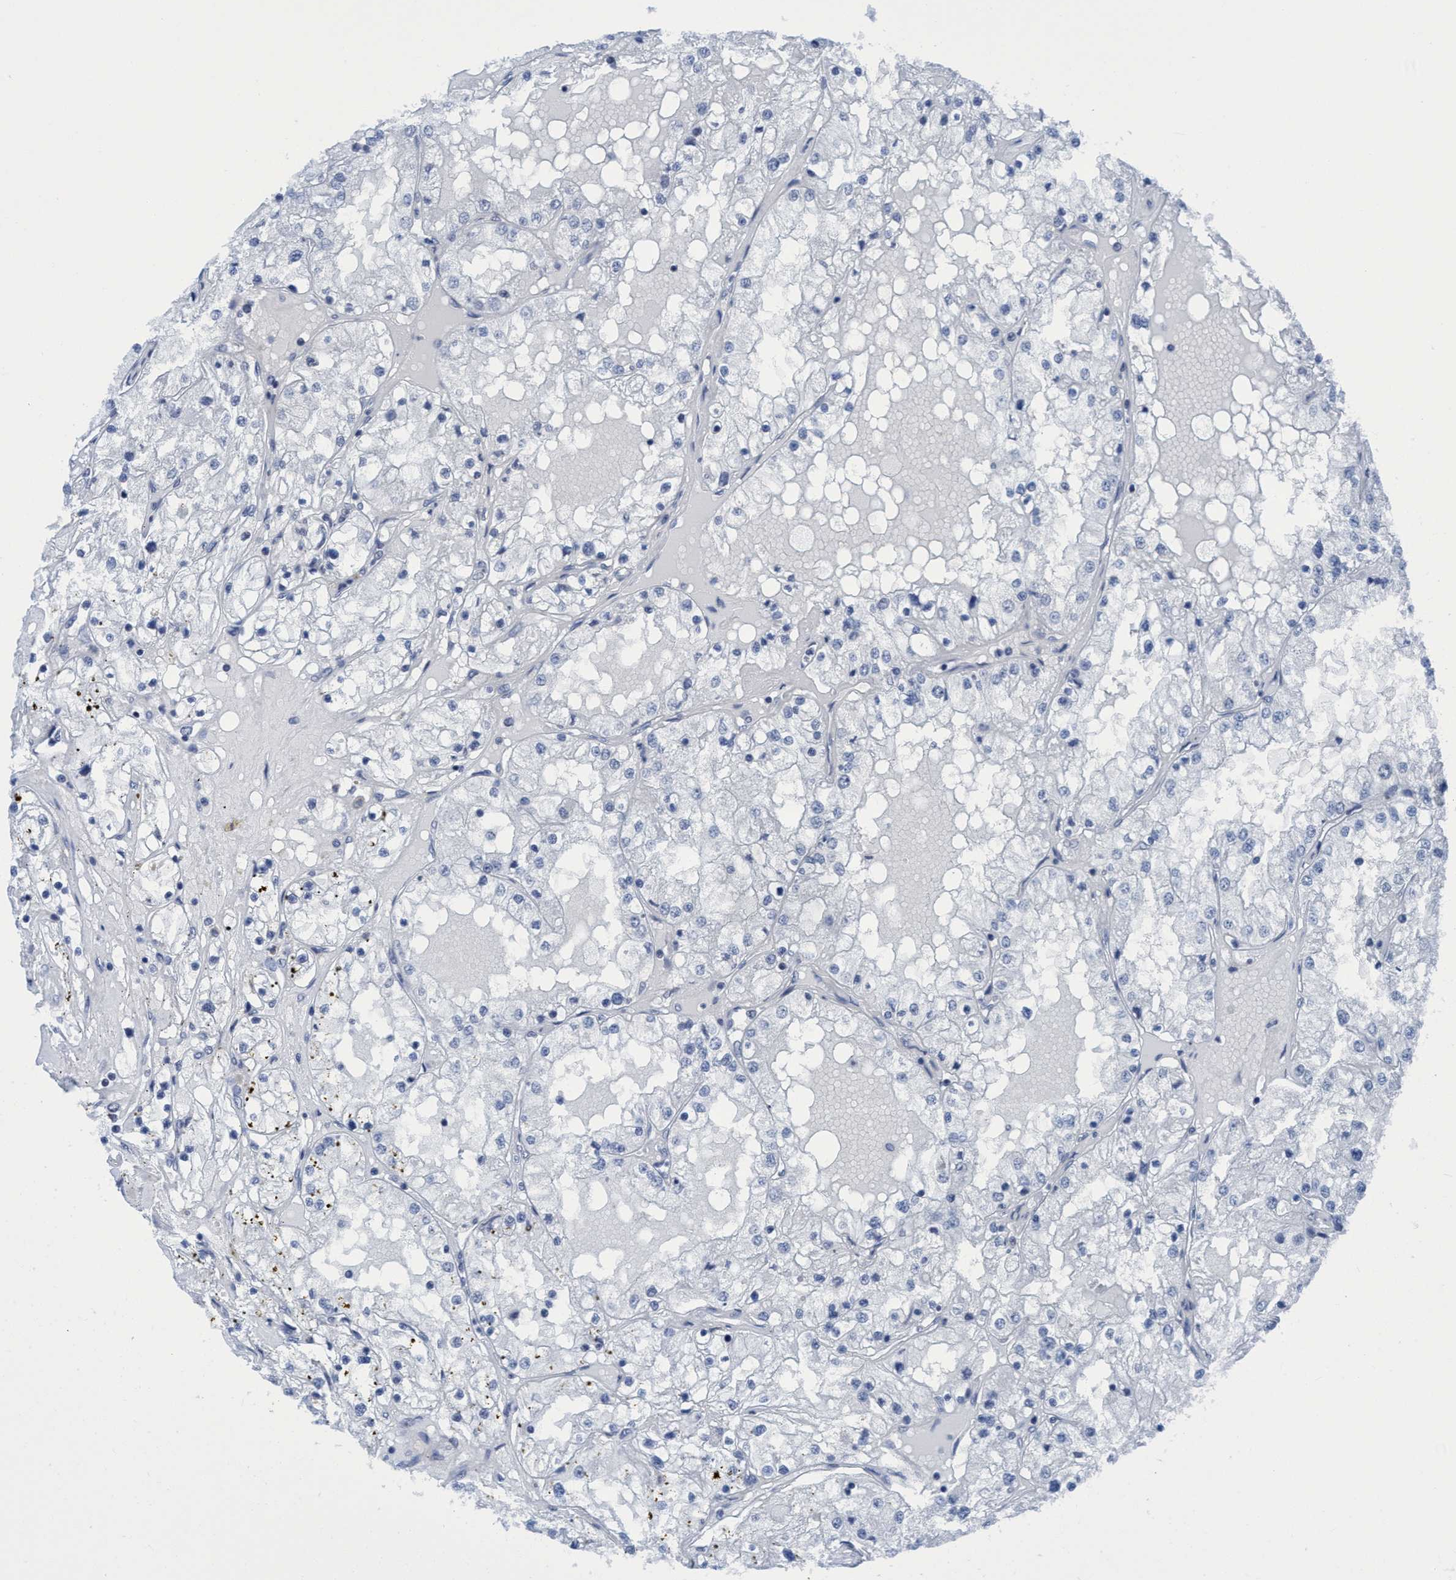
{"staining": {"intensity": "negative", "quantity": "none", "location": "none"}, "tissue": "renal cancer", "cell_type": "Tumor cells", "image_type": "cancer", "snomed": [{"axis": "morphology", "description": "Adenocarcinoma, NOS"}, {"axis": "topography", "description": "Kidney"}], "caption": "IHC micrograph of renal cancer stained for a protein (brown), which demonstrates no positivity in tumor cells. Nuclei are stained in blue.", "gene": "DNAI1", "patient": {"sex": "male", "age": 68}}